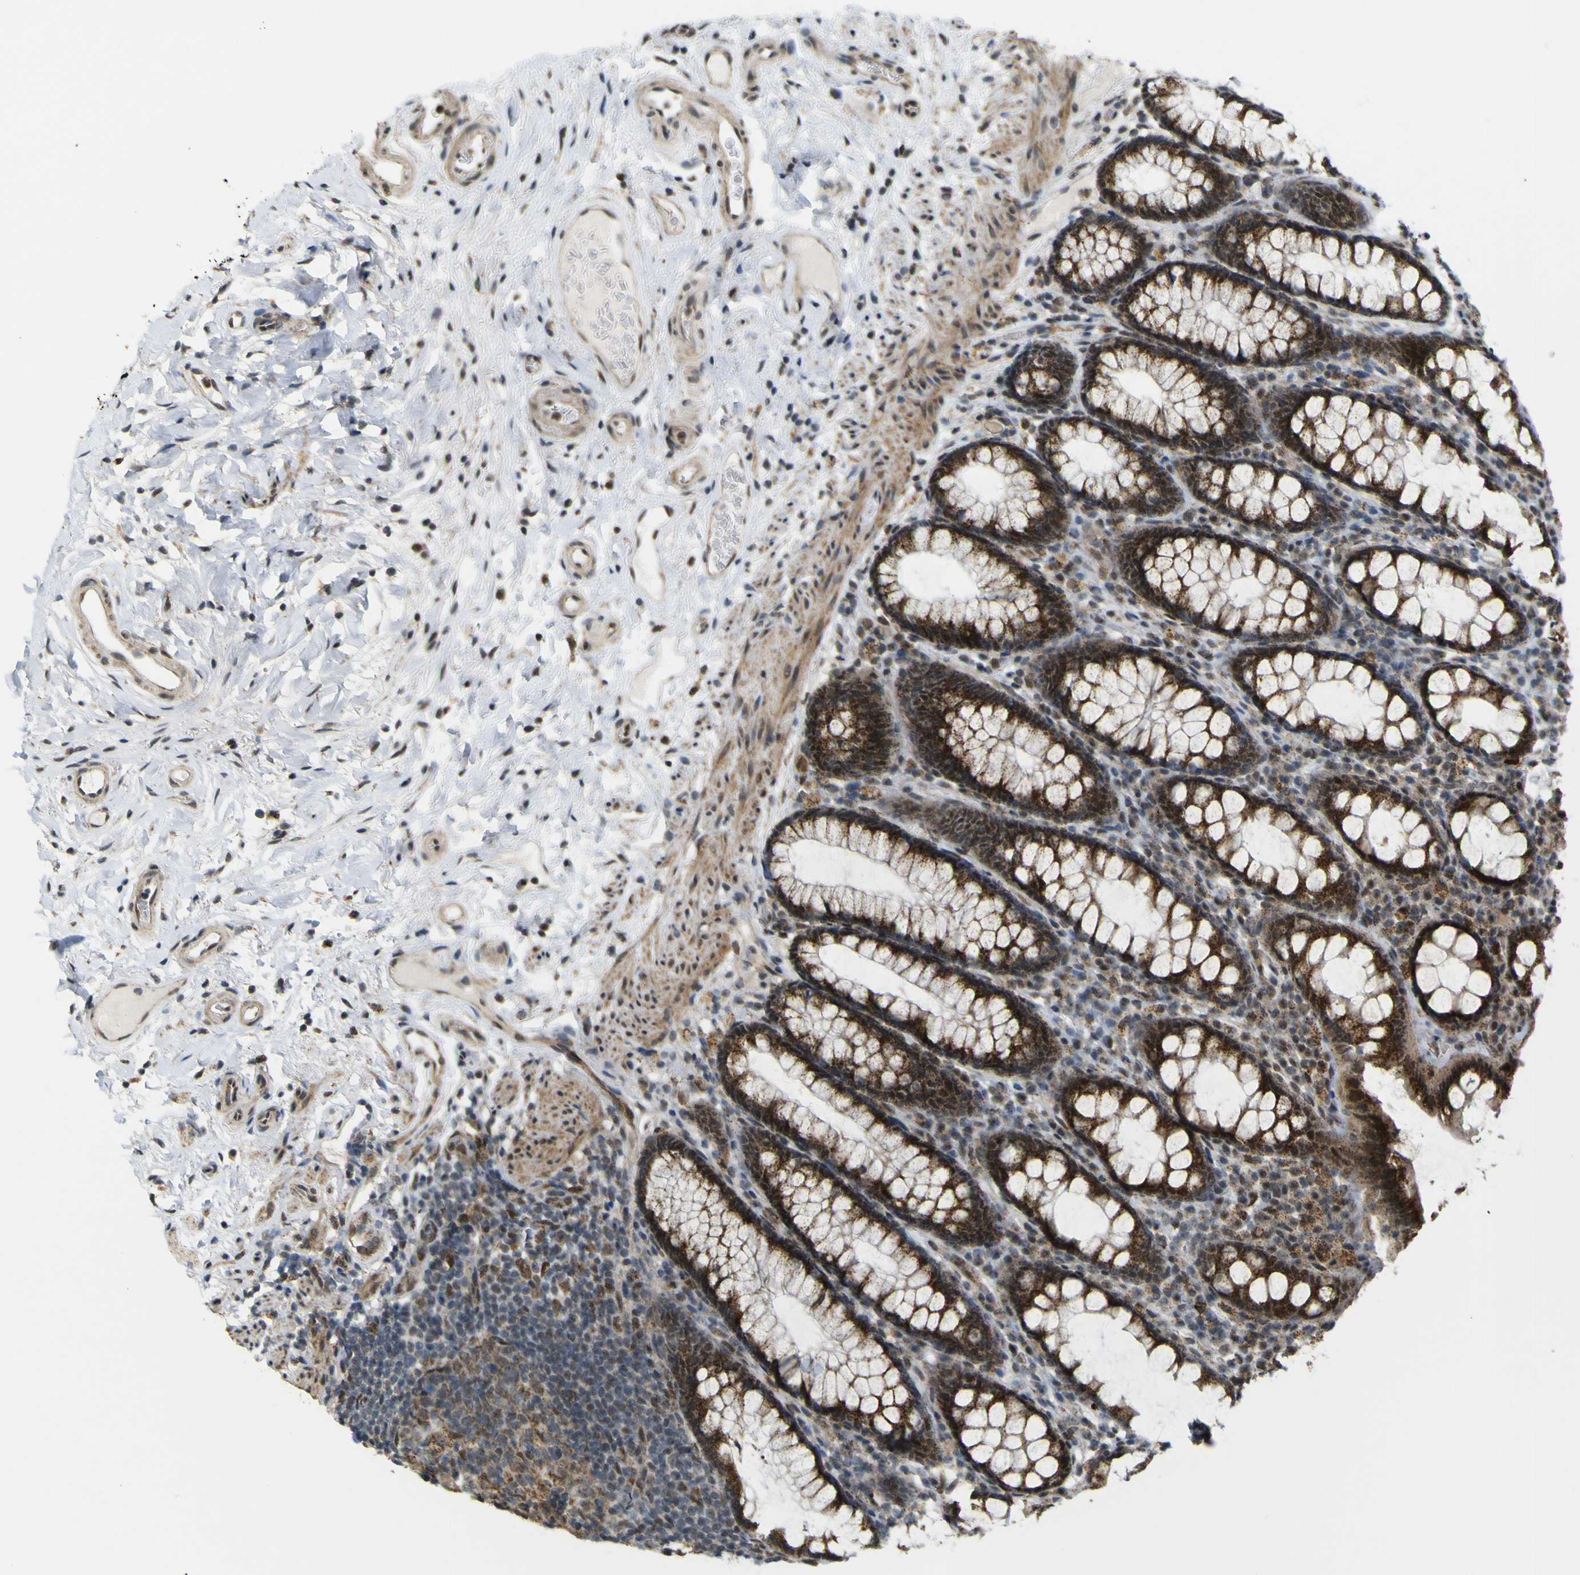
{"staining": {"intensity": "strong", "quantity": ">75%", "location": "cytoplasmic/membranous"}, "tissue": "rectum", "cell_type": "Glandular cells", "image_type": "normal", "snomed": [{"axis": "morphology", "description": "Normal tissue, NOS"}, {"axis": "topography", "description": "Rectum"}], "caption": "Rectum stained with a brown dye displays strong cytoplasmic/membranous positive staining in about >75% of glandular cells.", "gene": "ACBD5", "patient": {"sex": "male", "age": 92}}